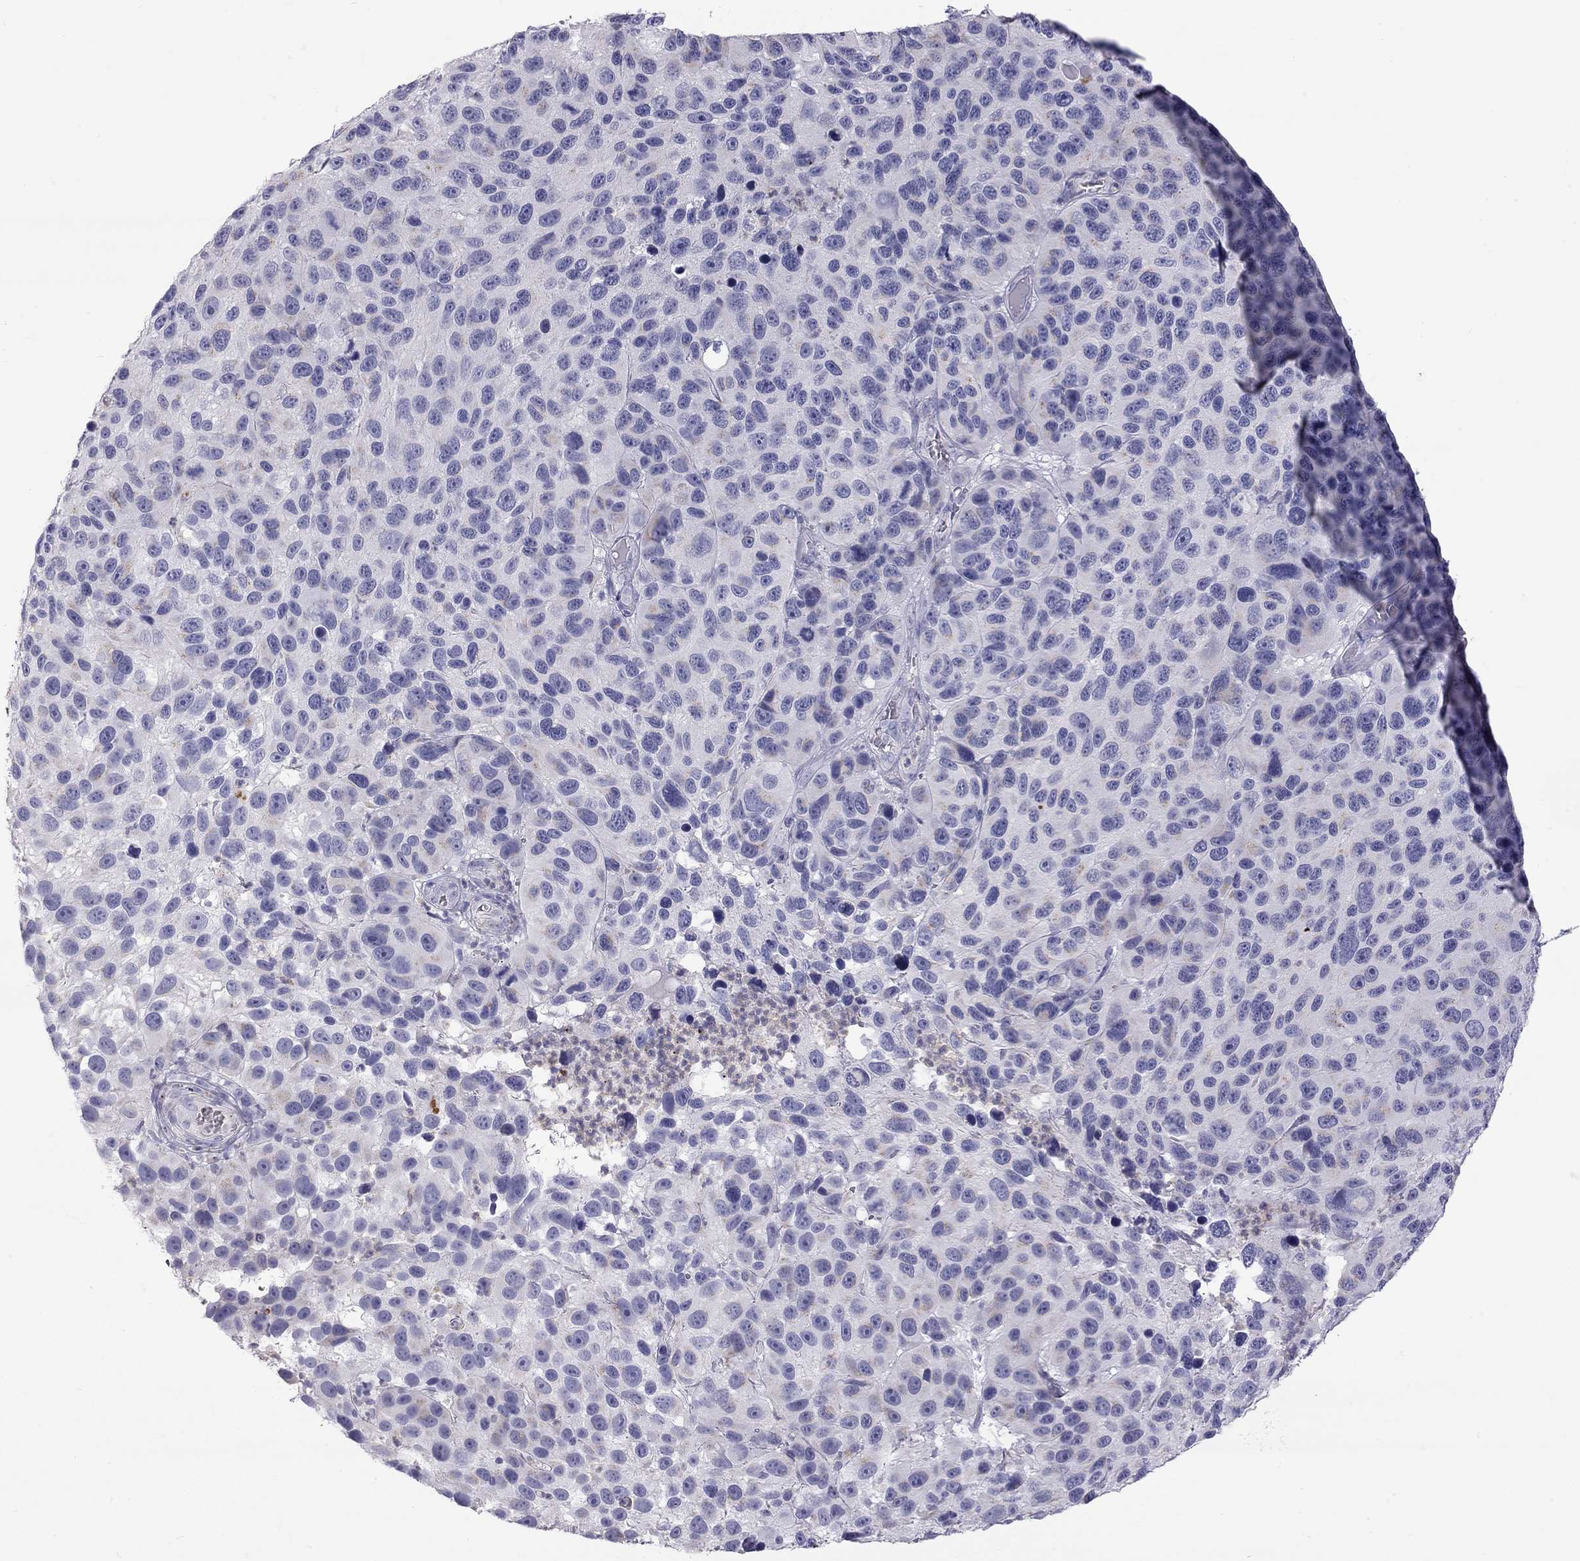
{"staining": {"intensity": "negative", "quantity": "none", "location": "none"}, "tissue": "melanoma", "cell_type": "Tumor cells", "image_type": "cancer", "snomed": [{"axis": "morphology", "description": "Malignant melanoma, NOS"}, {"axis": "topography", "description": "Skin"}], "caption": "Human malignant melanoma stained for a protein using immunohistochemistry displays no positivity in tumor cells.", "gene": "TDRD6", "patient": {"sex": "male", "age": 53}}